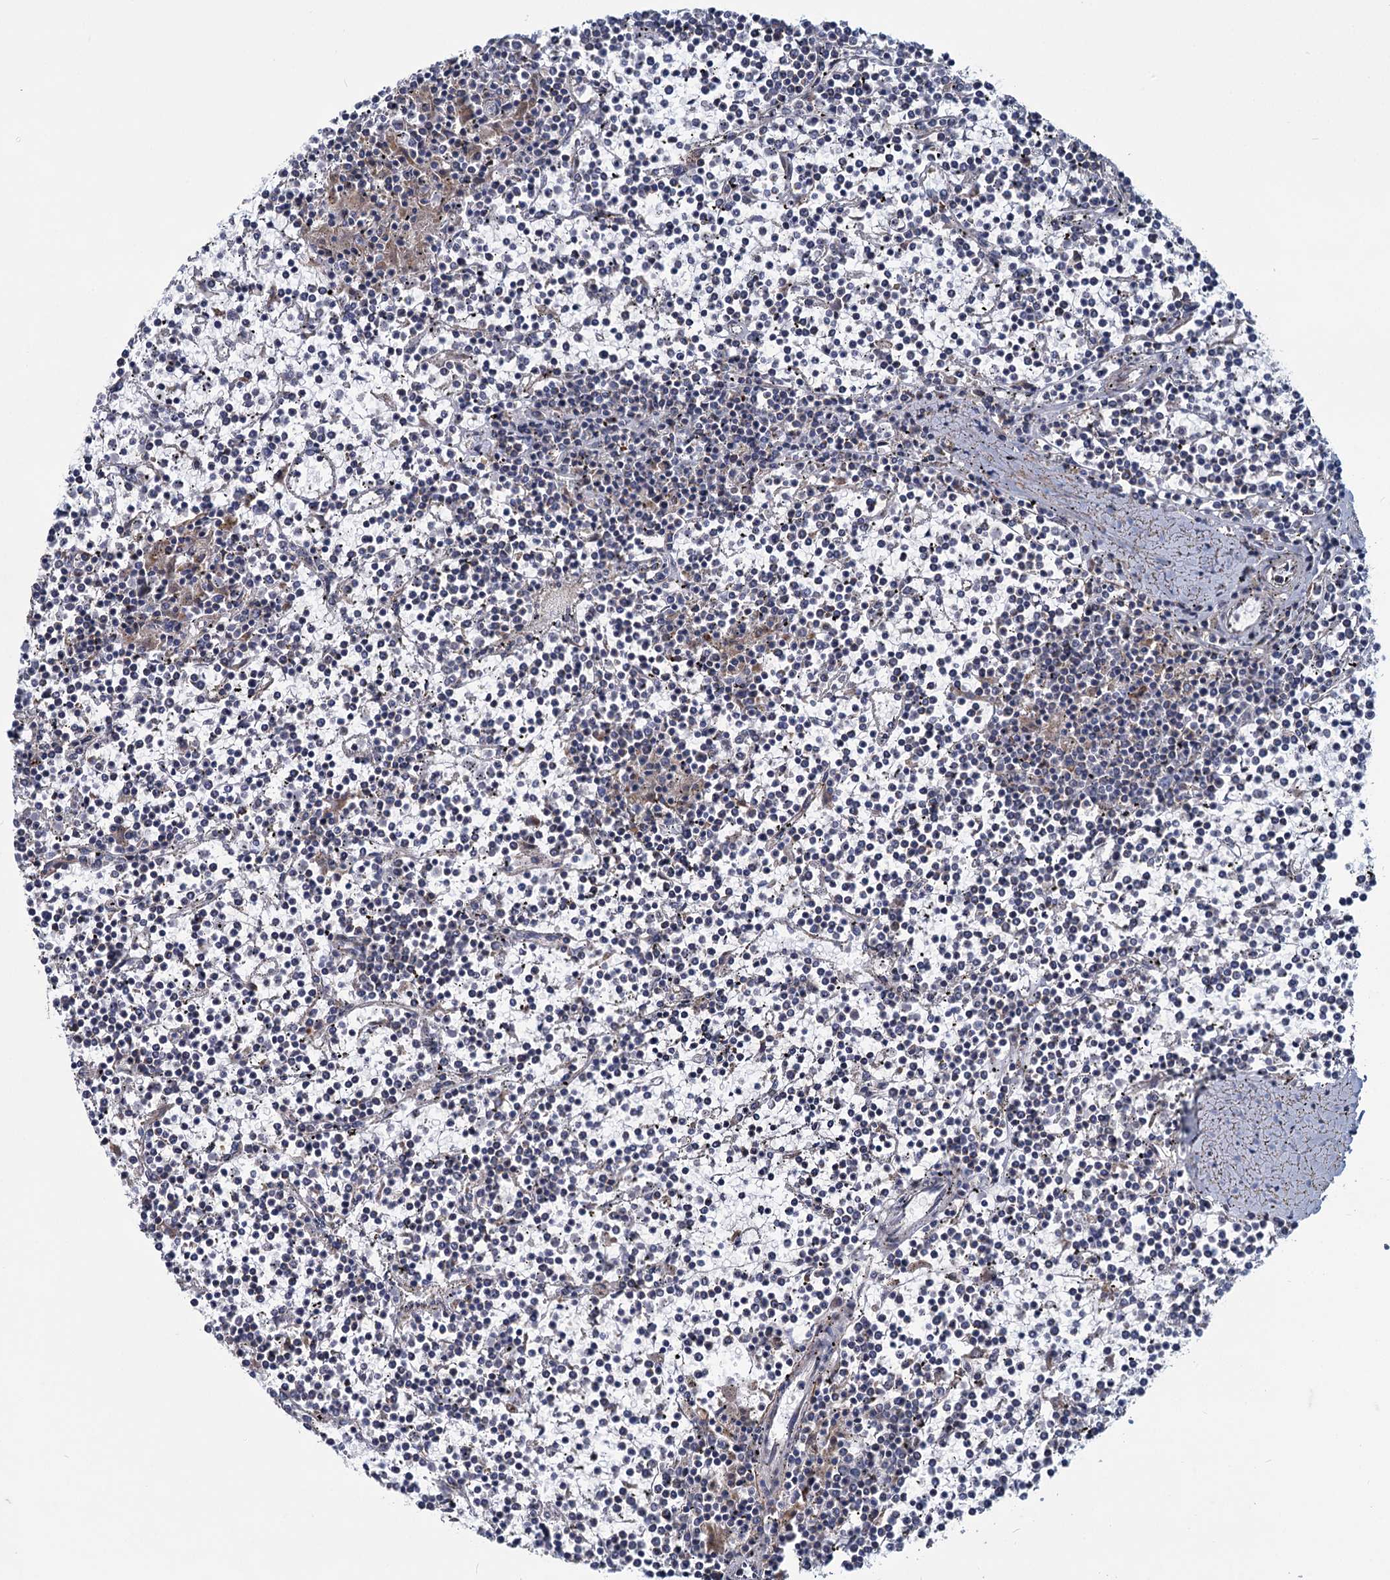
{"staining": {"intensity": "negative", "quantity": "none", "location": "none"}, "tissue": "lymphoma", "cell_type": "Tumor cells", "image_type": "cancer", "snomed": [{"axis": "morphology", "description": "Malignant lymphoma, non-Hodgkin's type, Low grade"}, {"axis": "topography", "description": "Spleen"}], "caption": "Immunohistochemistry (IHC) photomicrograph of human low-grade malignant lymphoma, non-Hodgkin's type stained for a protein (brown), which exhibits no expression in tumor cells.", "gene": "ADCY2", "patient": {"sex": "female", "age": 19}}